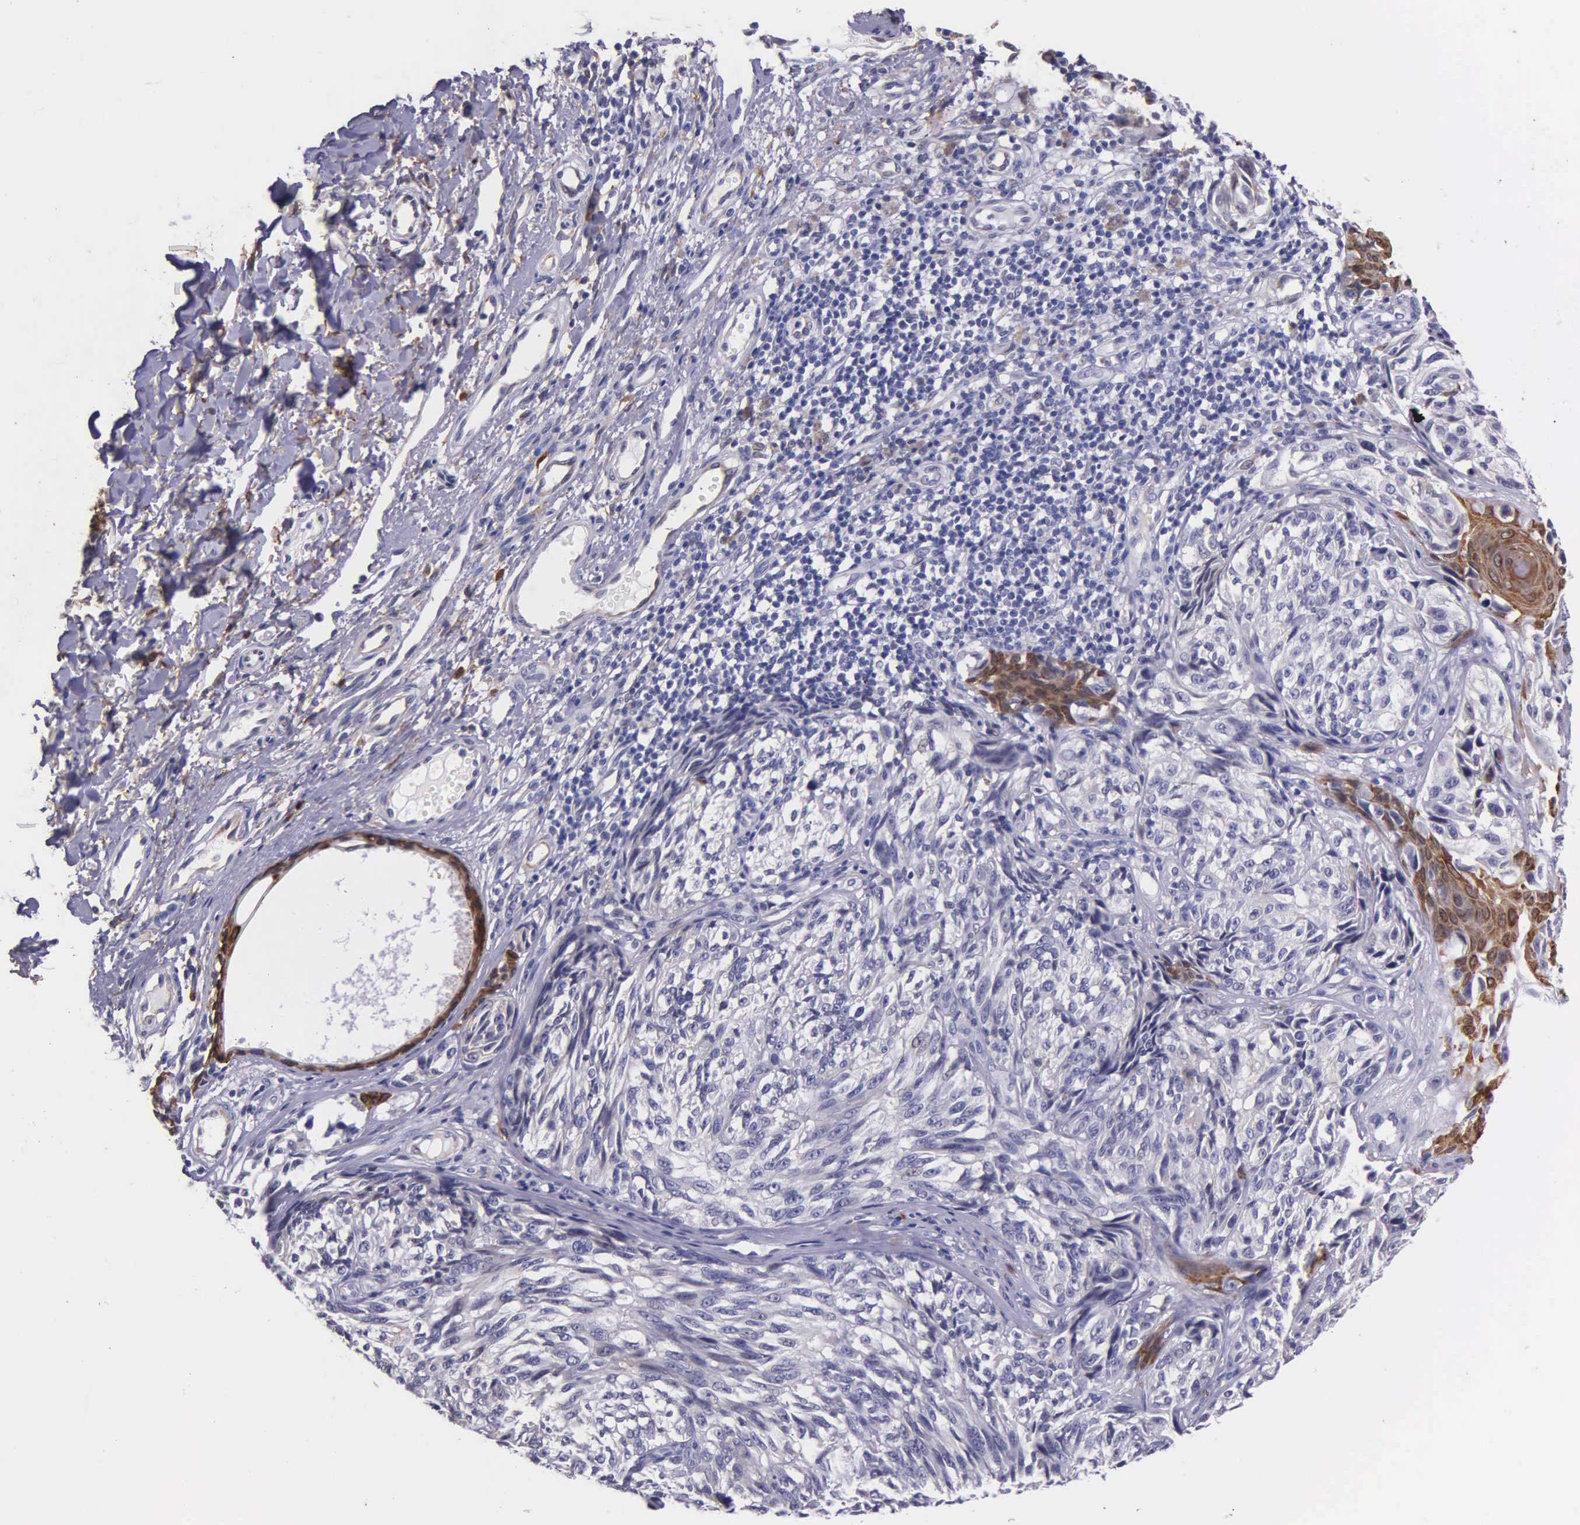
{"staining": {"intensity": "negative", "quantity": "none", "location": "none"}, "tissue": "melanoma", "cell_type": "Tumor cells", "image_type": "cancer", "snomed": [{"axis": "morphology", "description": "Malignant melanoma, NOS"}, {"axis": "topography", "description": "Skin"}], "caption": "Tumor cells show no significant staining in malignant melanoma.", "gene": "AHNAK2", "patient": {"sex": "male", "age": 67}}